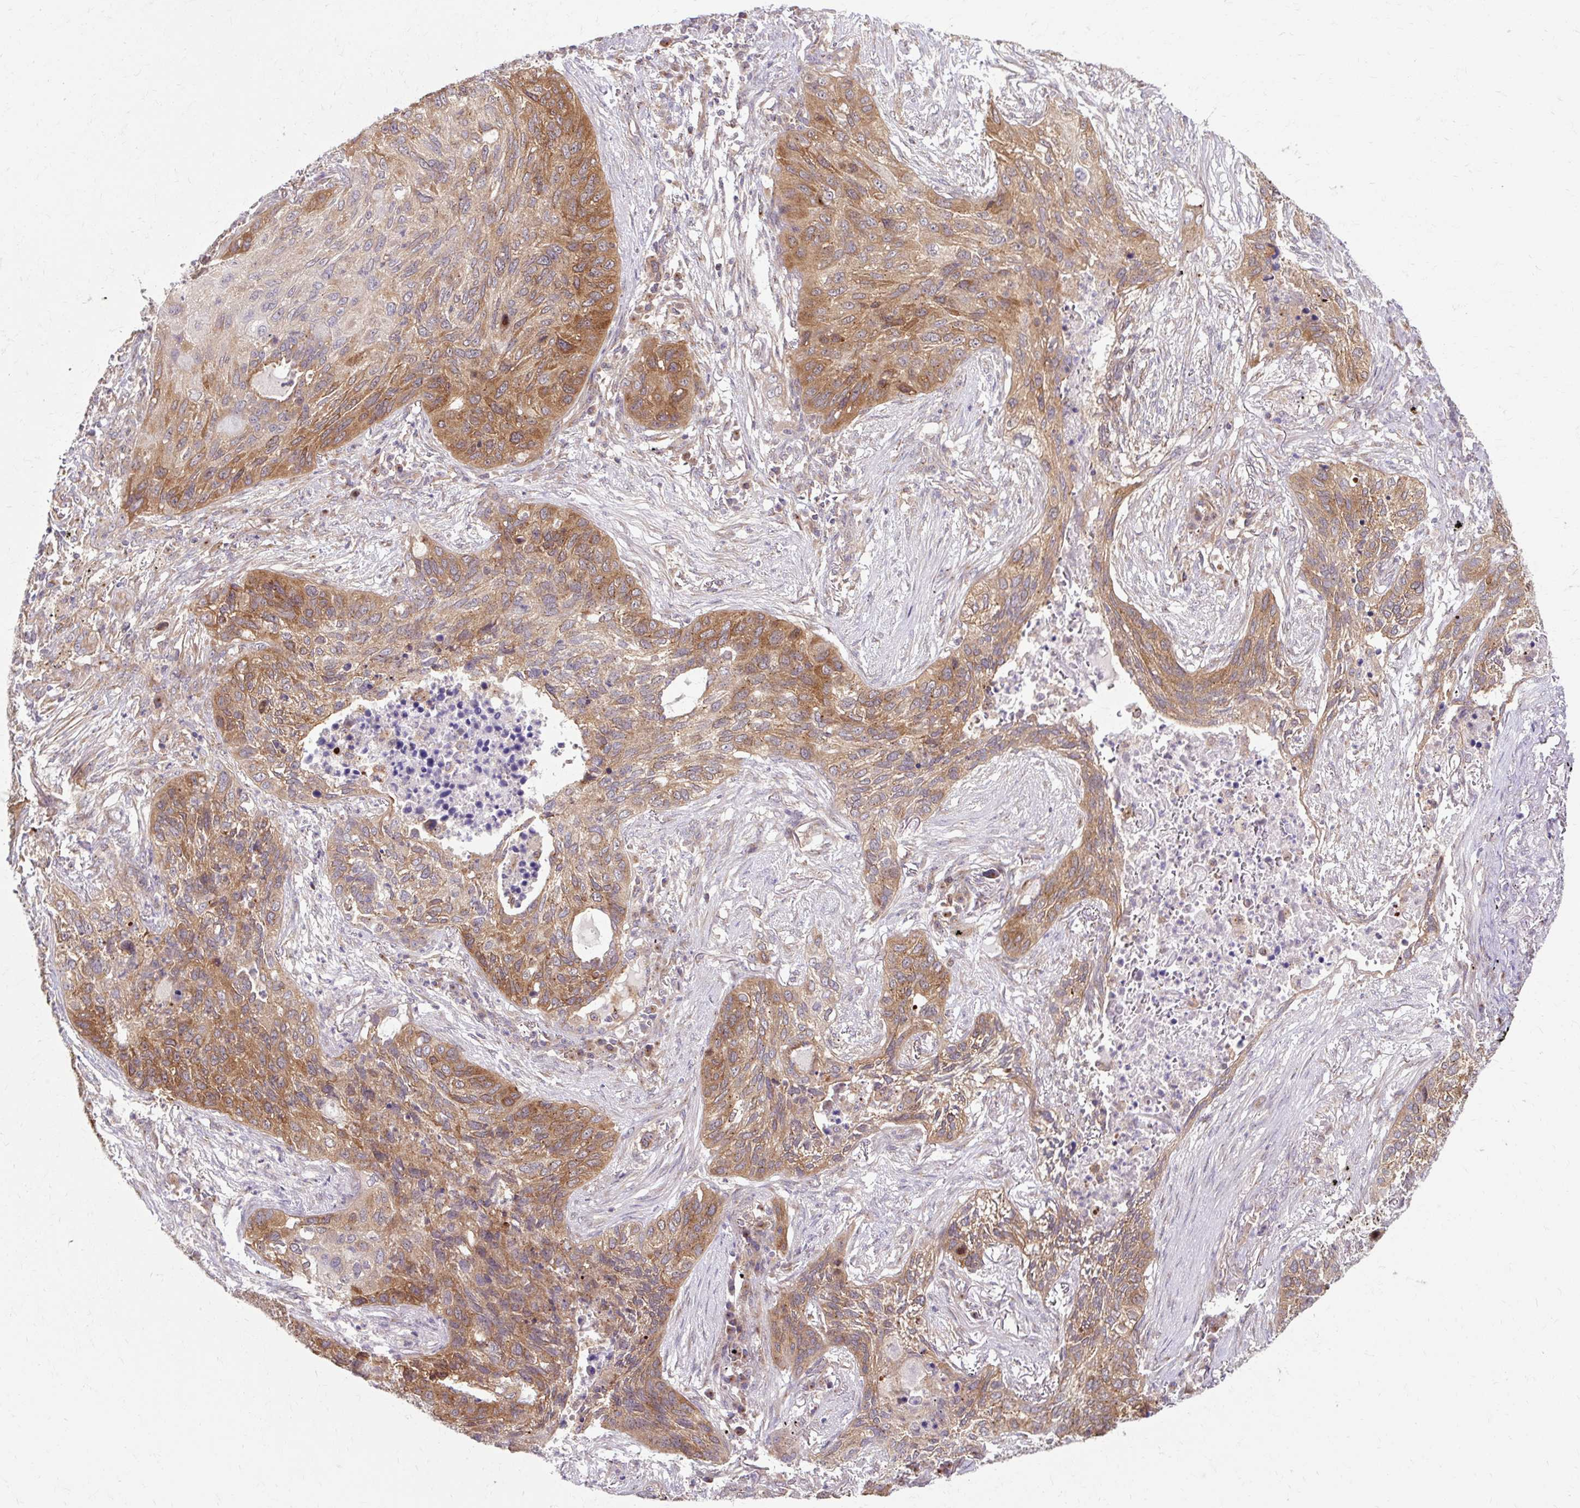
{"staining": {"intensity": "moderate", "quantity": ">75%", "location": "cytoplasmic/membranous"}, "tissue": "lung cancer", "cell_type": "Tumor cells", "image_type": "cancer", "snomed": [{"axis": "morphology", "description": "Squamous cell carcinoma, NOS"}, {"axis": "topography", "description": "Lung"}], "caption": "IHC of human lung squamous cell carcinoma shows medium levels of moderate cytoplasmic/membranous positivity in approximately >75% of tumor cells.", "gene": "MZT2B", "patient": {"sex": "female", "age": 63}}